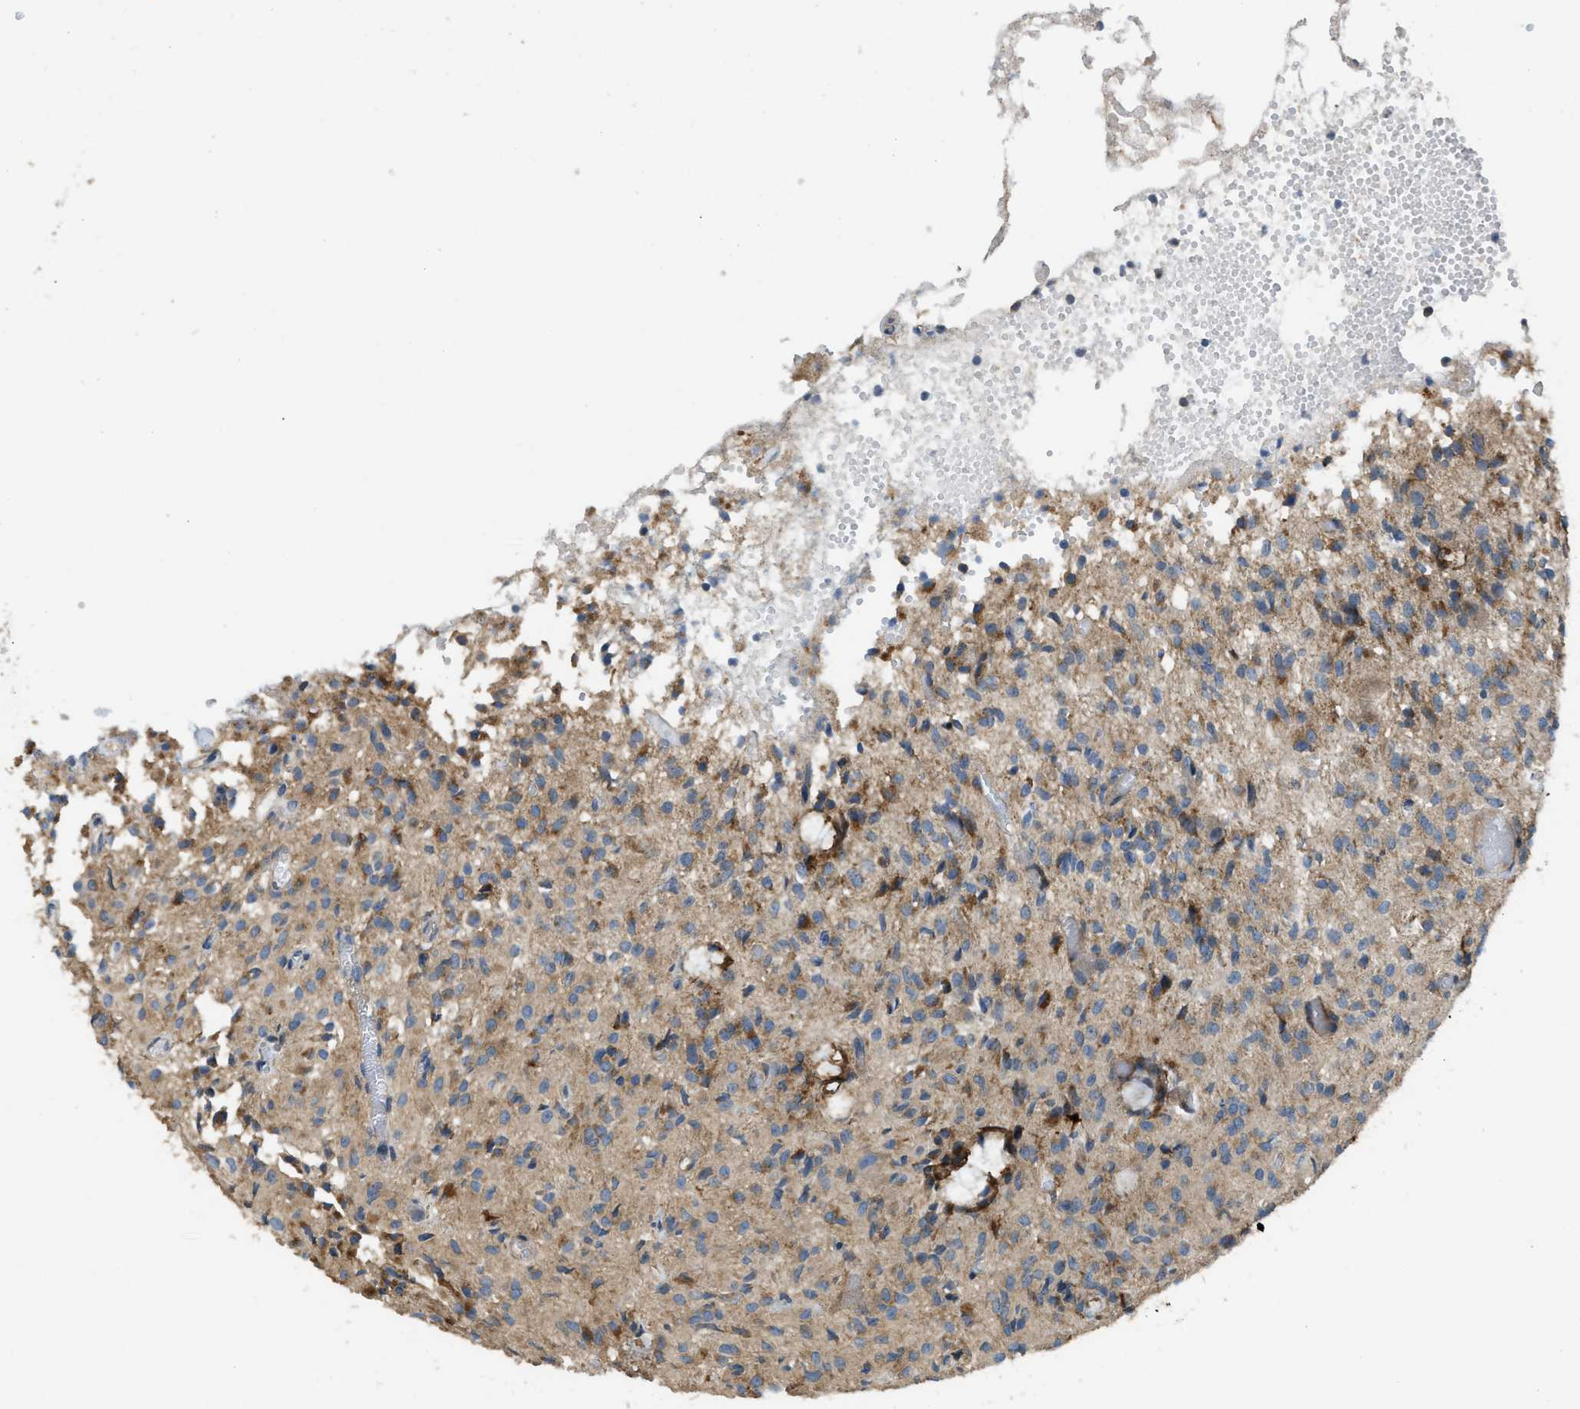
{"staining": {"intensity": "moderate", "quantity": ">75%", "location": "cytoplasmic/membranous"}, "tissue": "glioma", "cell_type": "Tumor cells", "image_type": "cancer", "snomed": [{"axis": "morphology", "description": "Glioma, malignant, High grade"}, {"axis": "topography", "description": "Brain"}], "caption": "This is an image of IHC staining of glioma, which shows moderate staining in the cytoplasmic/membranous of tumor cells.", "gene": "TMEM68", "patient": {"sex": "female", "age": 59}}